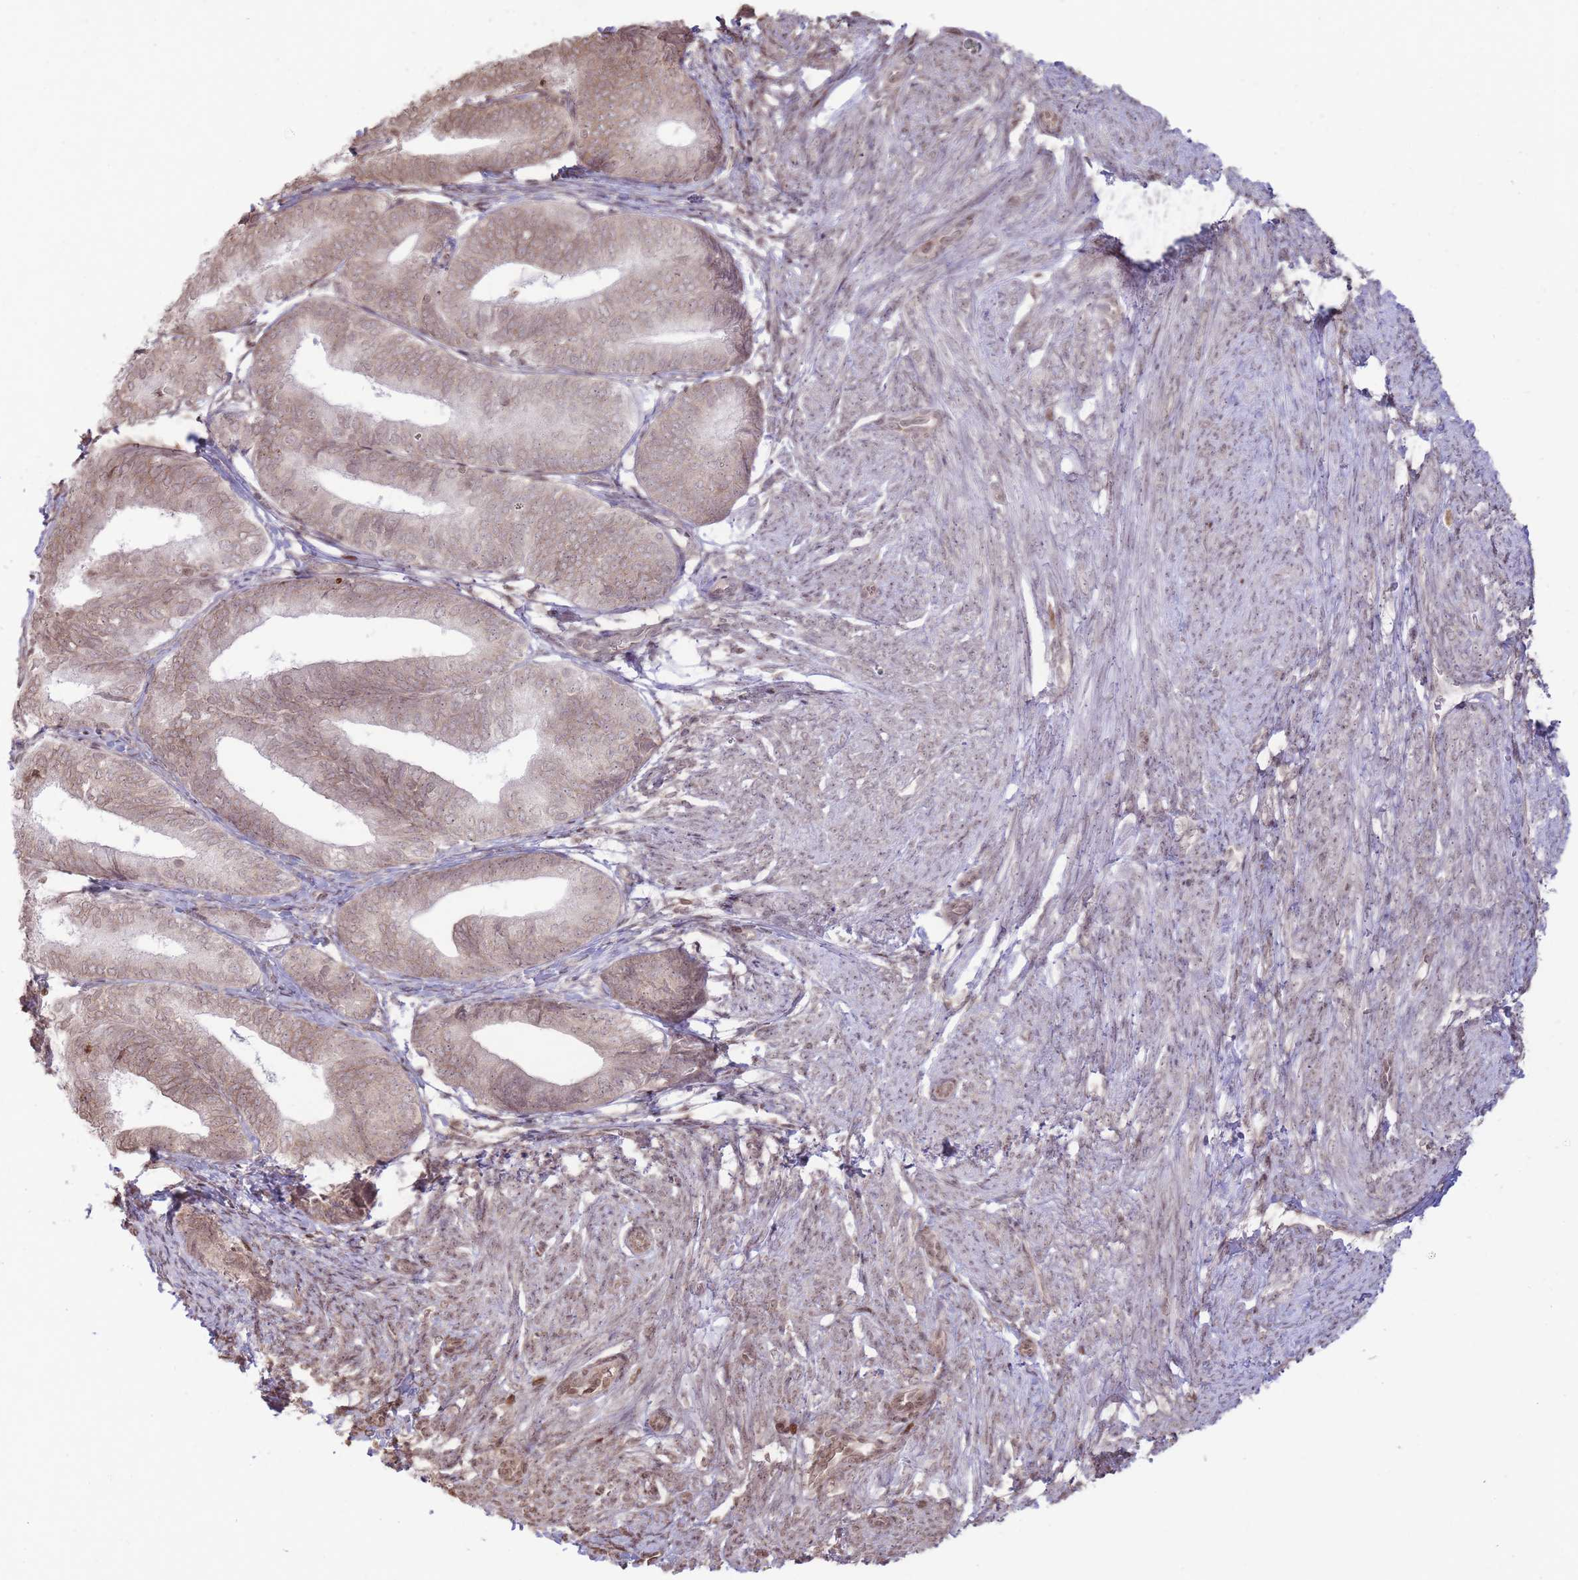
{"staining": {"intensity": "weak", "quantity": ">75%", "location": "nuclear"}, "tissue": "endometrial cancer", "cell_type": "Tumor cells", "image_type": "cancer", "snomed": [{"axis": "morphology", "description": "Adenocarcinoma, NOS"}, {"axis": "topography", "description": "Endometrium"}], "caption": "IHC of human endometrial adenocarcinoma exhibits low levels of weak nuclear staining in about >75% of tumor cells.", "gene": "SHISAL1", "patient": {"sex": "female", "age": 87}}